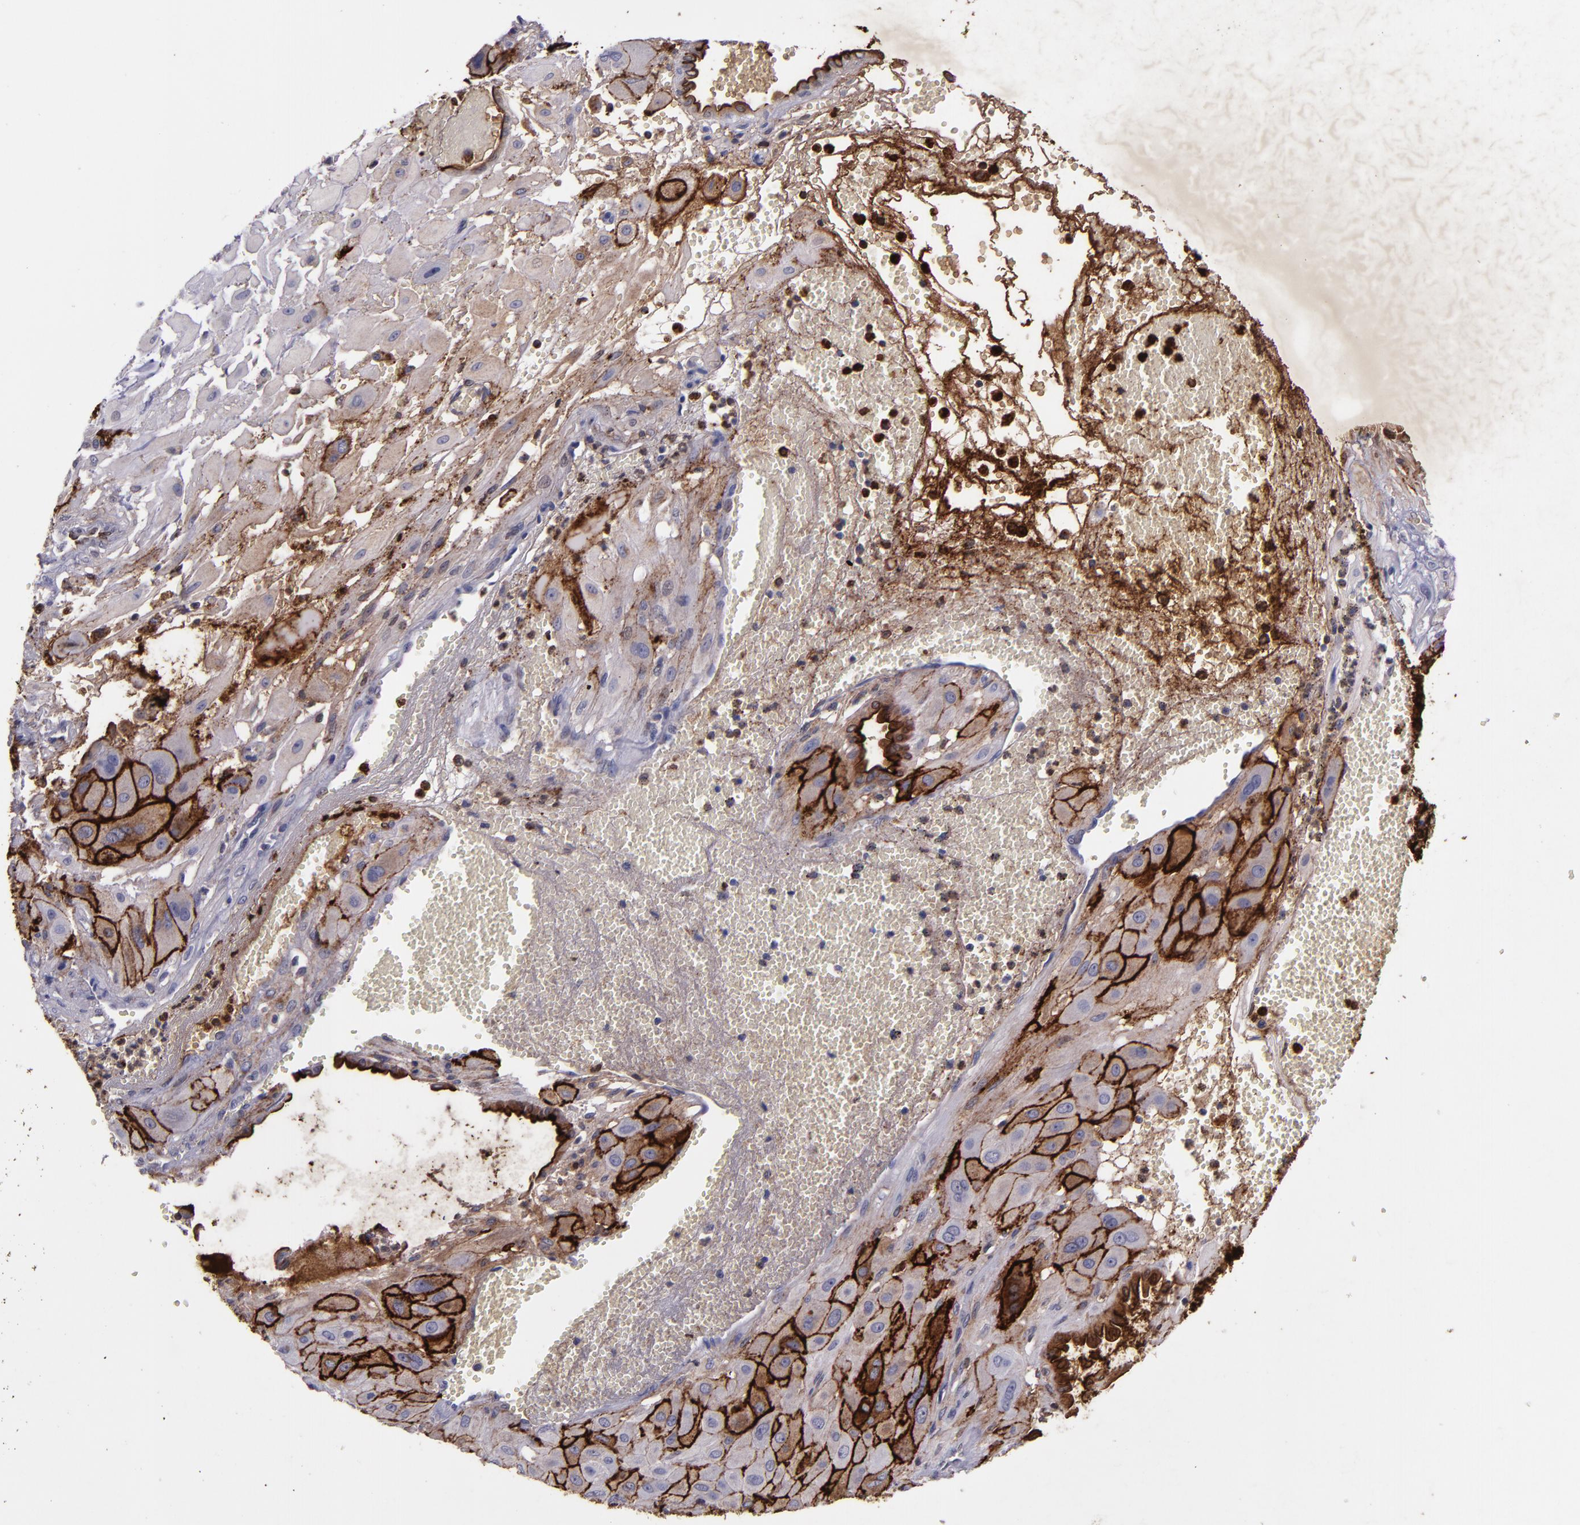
{"staining": {"intensity": "strong", "quantity": "25%-75%", "location": "cytoplasmic/membranous"}, "tissue": "cervical cancer", "cell_type": "Tumor cells", "image_type": "cancer", "snomed": [{"axis": "morphology", "description": "Squamous cell carcinoma, NOS"}, {"axis": "topography", "description": "Cervix"}], "caption": "A histopathology image showing strong cytoplasmic/membranous positivity in approximately 25%-75% of tumor cells in cervical cancer, as visualized by brown immunohistochemical staining.", "gene": "MFGE8", "patient": {"sex": "female", "age": 34}}